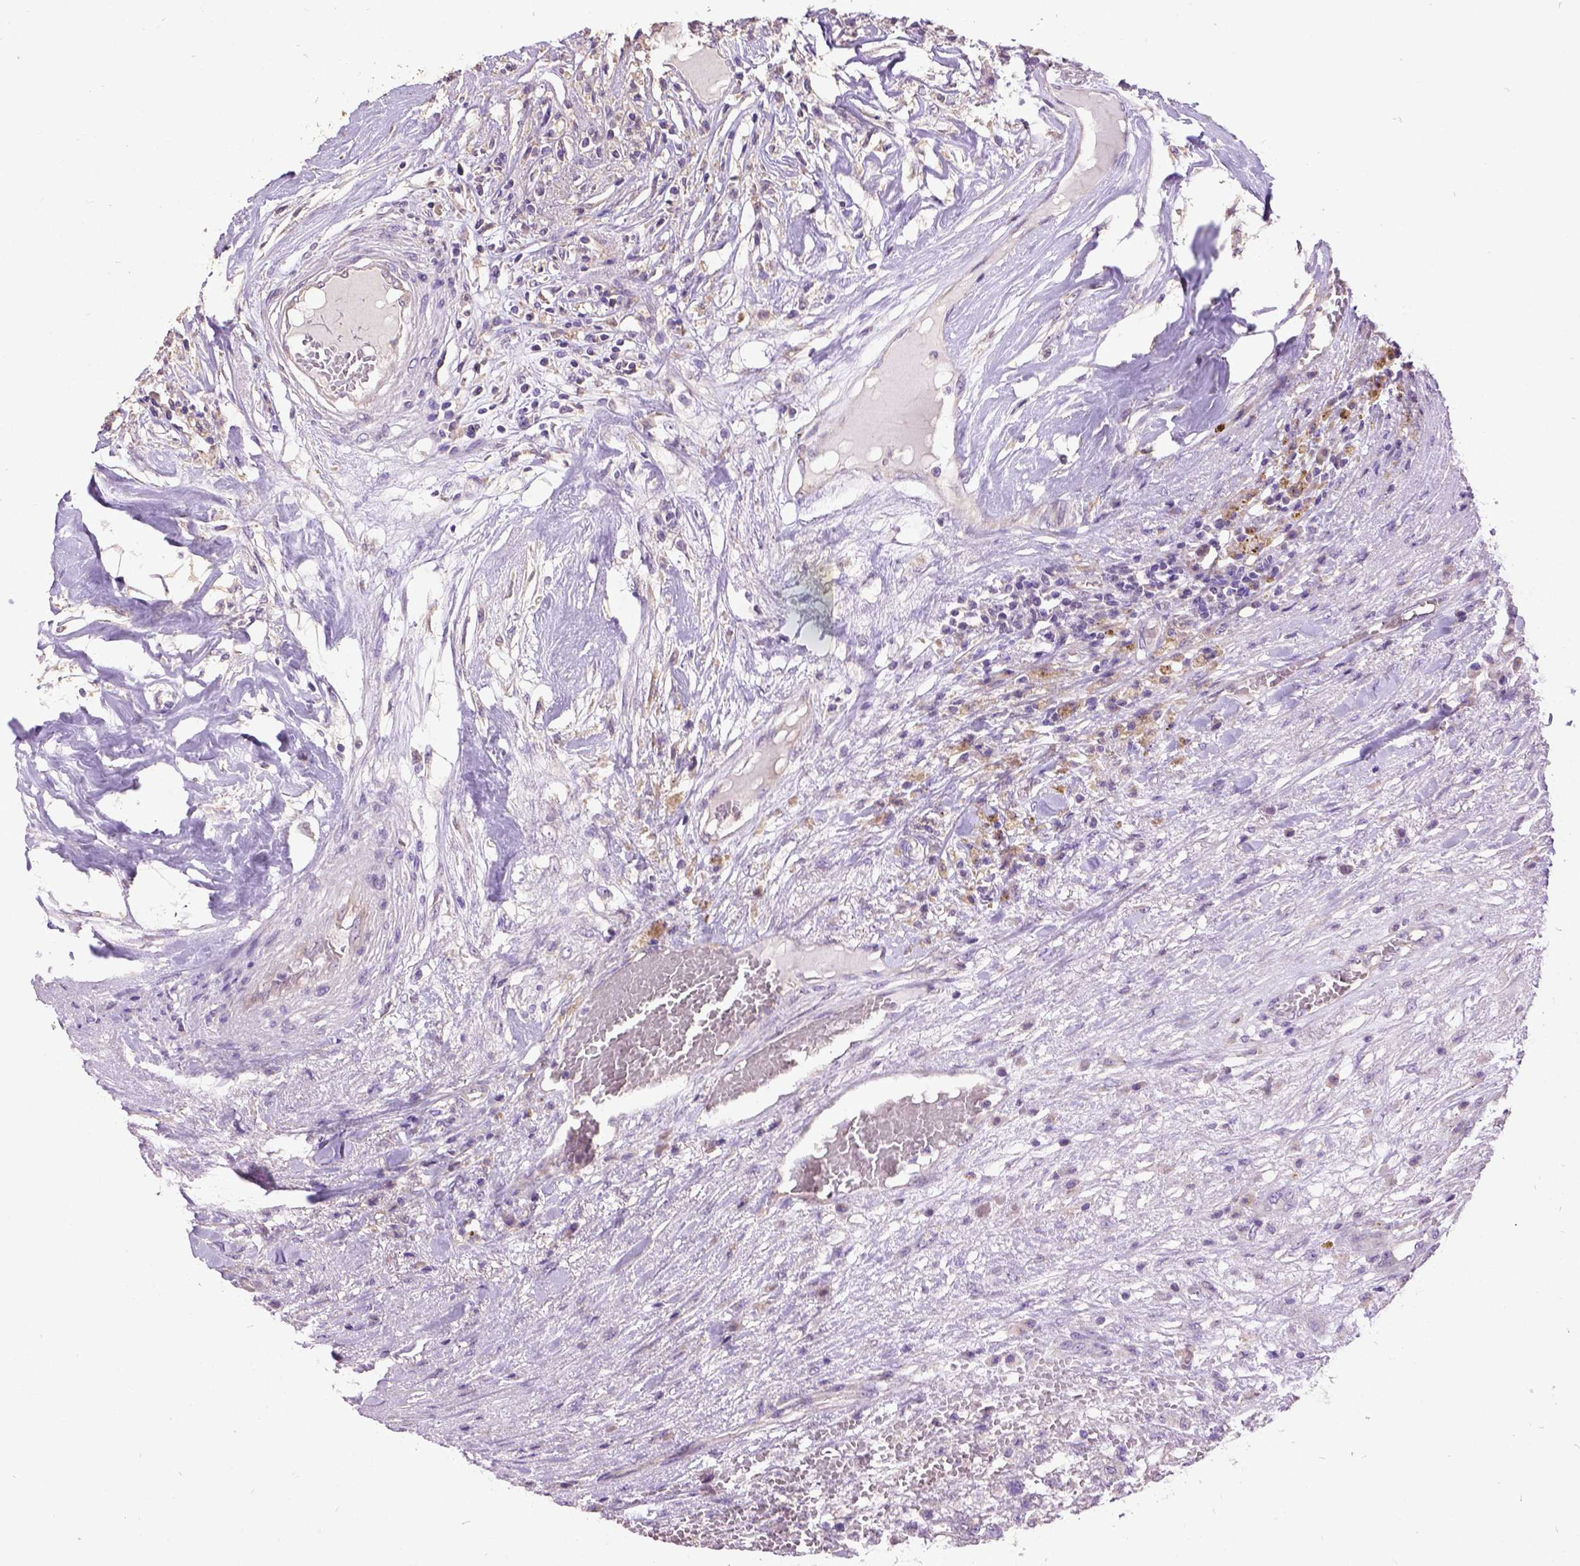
{"staining": {"intensity": "negative", "quantity": "none", "location": "none"}, "tissue": "renal cancer", "cell_type": "Tumor cells", "image_type": "cancer", "snomed": [{"axis": "morphology", "description": "Adenocarcinoma, NOS"}, {"axis": "topography", "description": "Kidney"}], "caption": "A photomicrograph of human adenocarcinoma (renal) is negative for staining in tumor cells. (DAB (3,3'-diaminobenzidine) immunohistochemistry (IHC), high magnification).", "gene": "DQX1", "patient": {"sex": "male", "age": 56}}